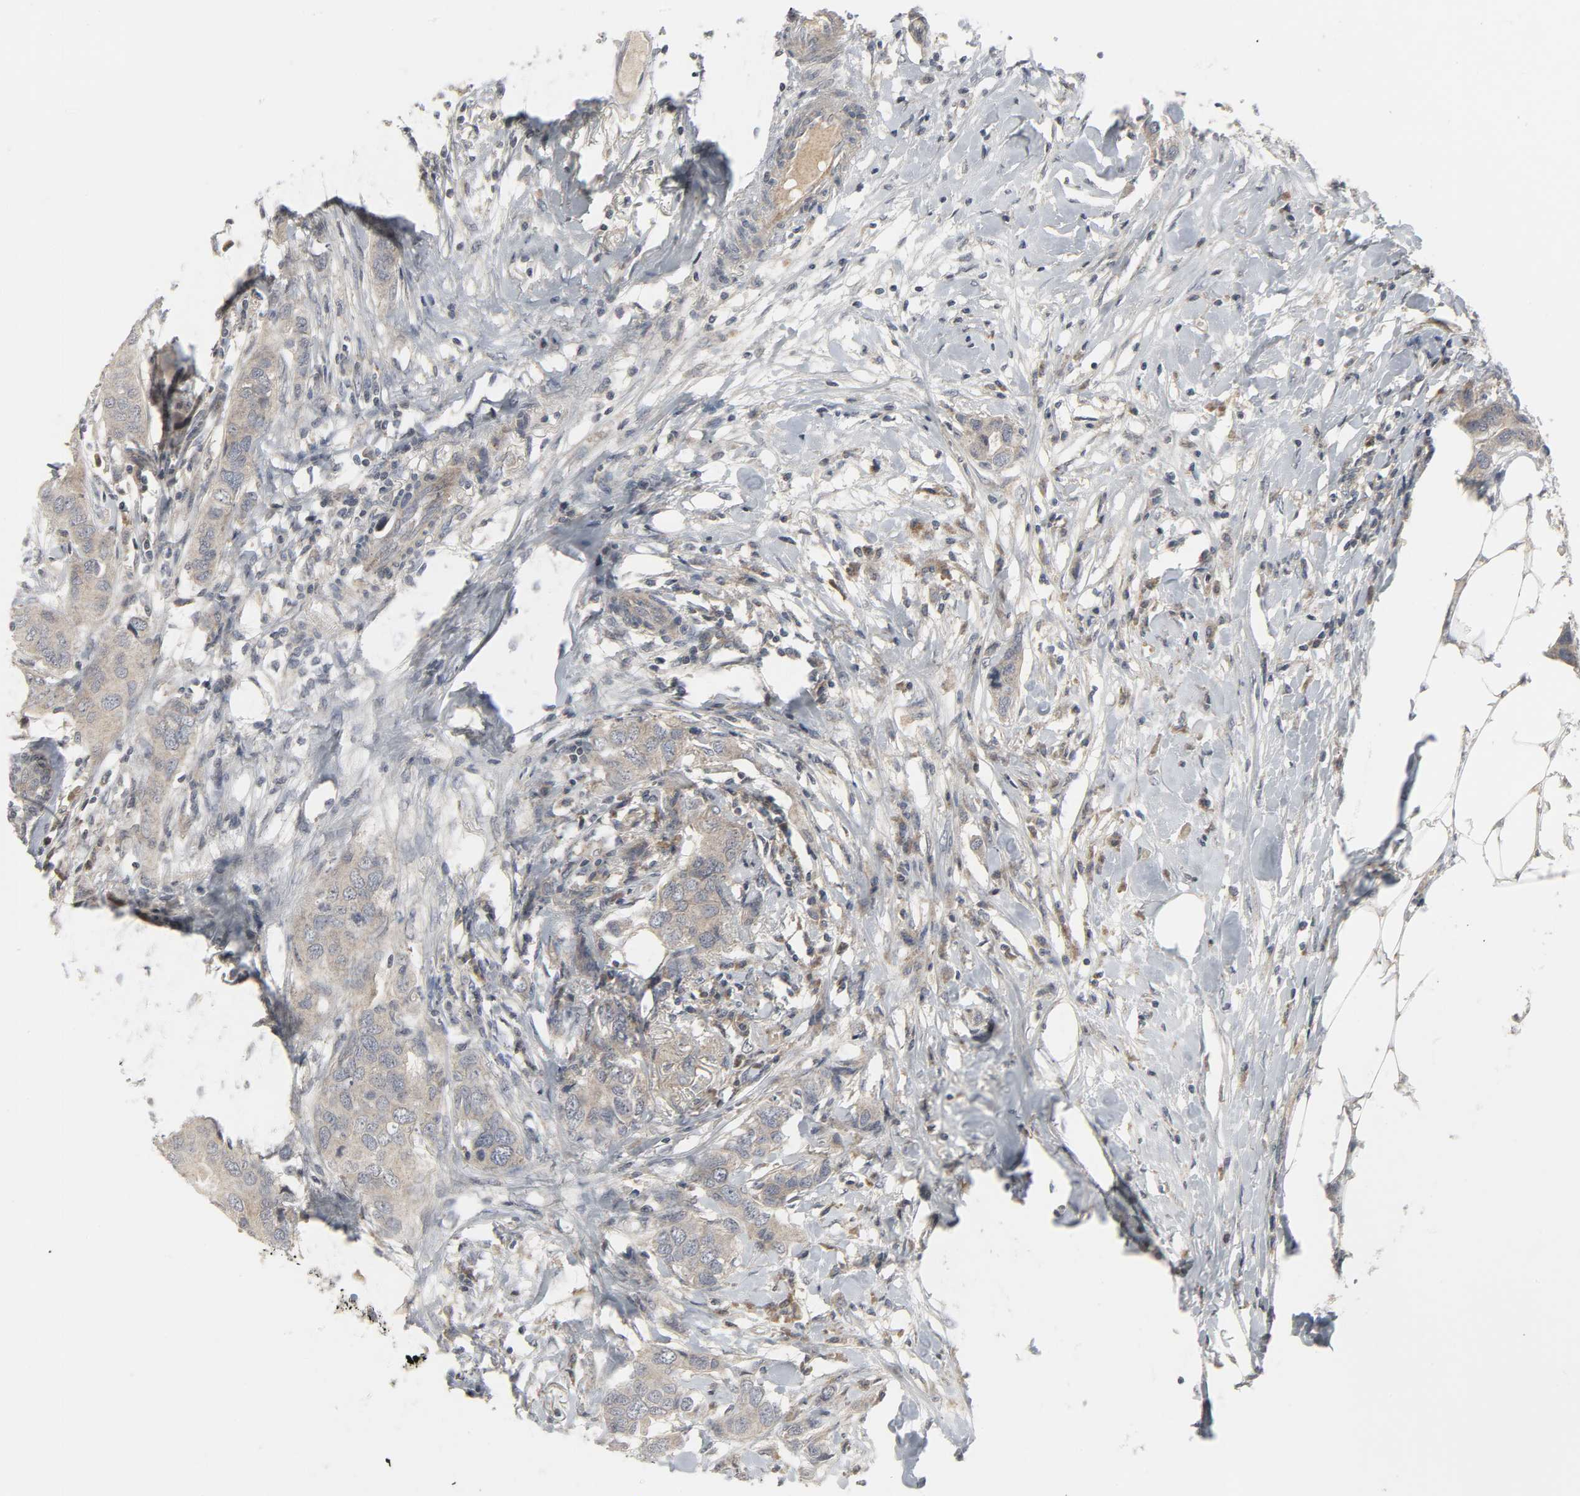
{"staining": {"intensity": "moderate", "quantity": ">75%", "location": "cytoplasmic/membranous"}, "tissue": "breast cancer", "cell_type": "Tumor cells", "image_type": "cancer", "snomed": [{"axis": "morphology", "description": "Duct carcinoma"}, {"axis": "topography", "description": "Breast"}], "caption": "Tumor cells exhibit medium levels of moderate cytoplasmic/membranous expression in about >75% of cells in breast invasive ductal carcinoma.", "gene": "CLIP1", "patient": {"sex": "female", "age": 50}}